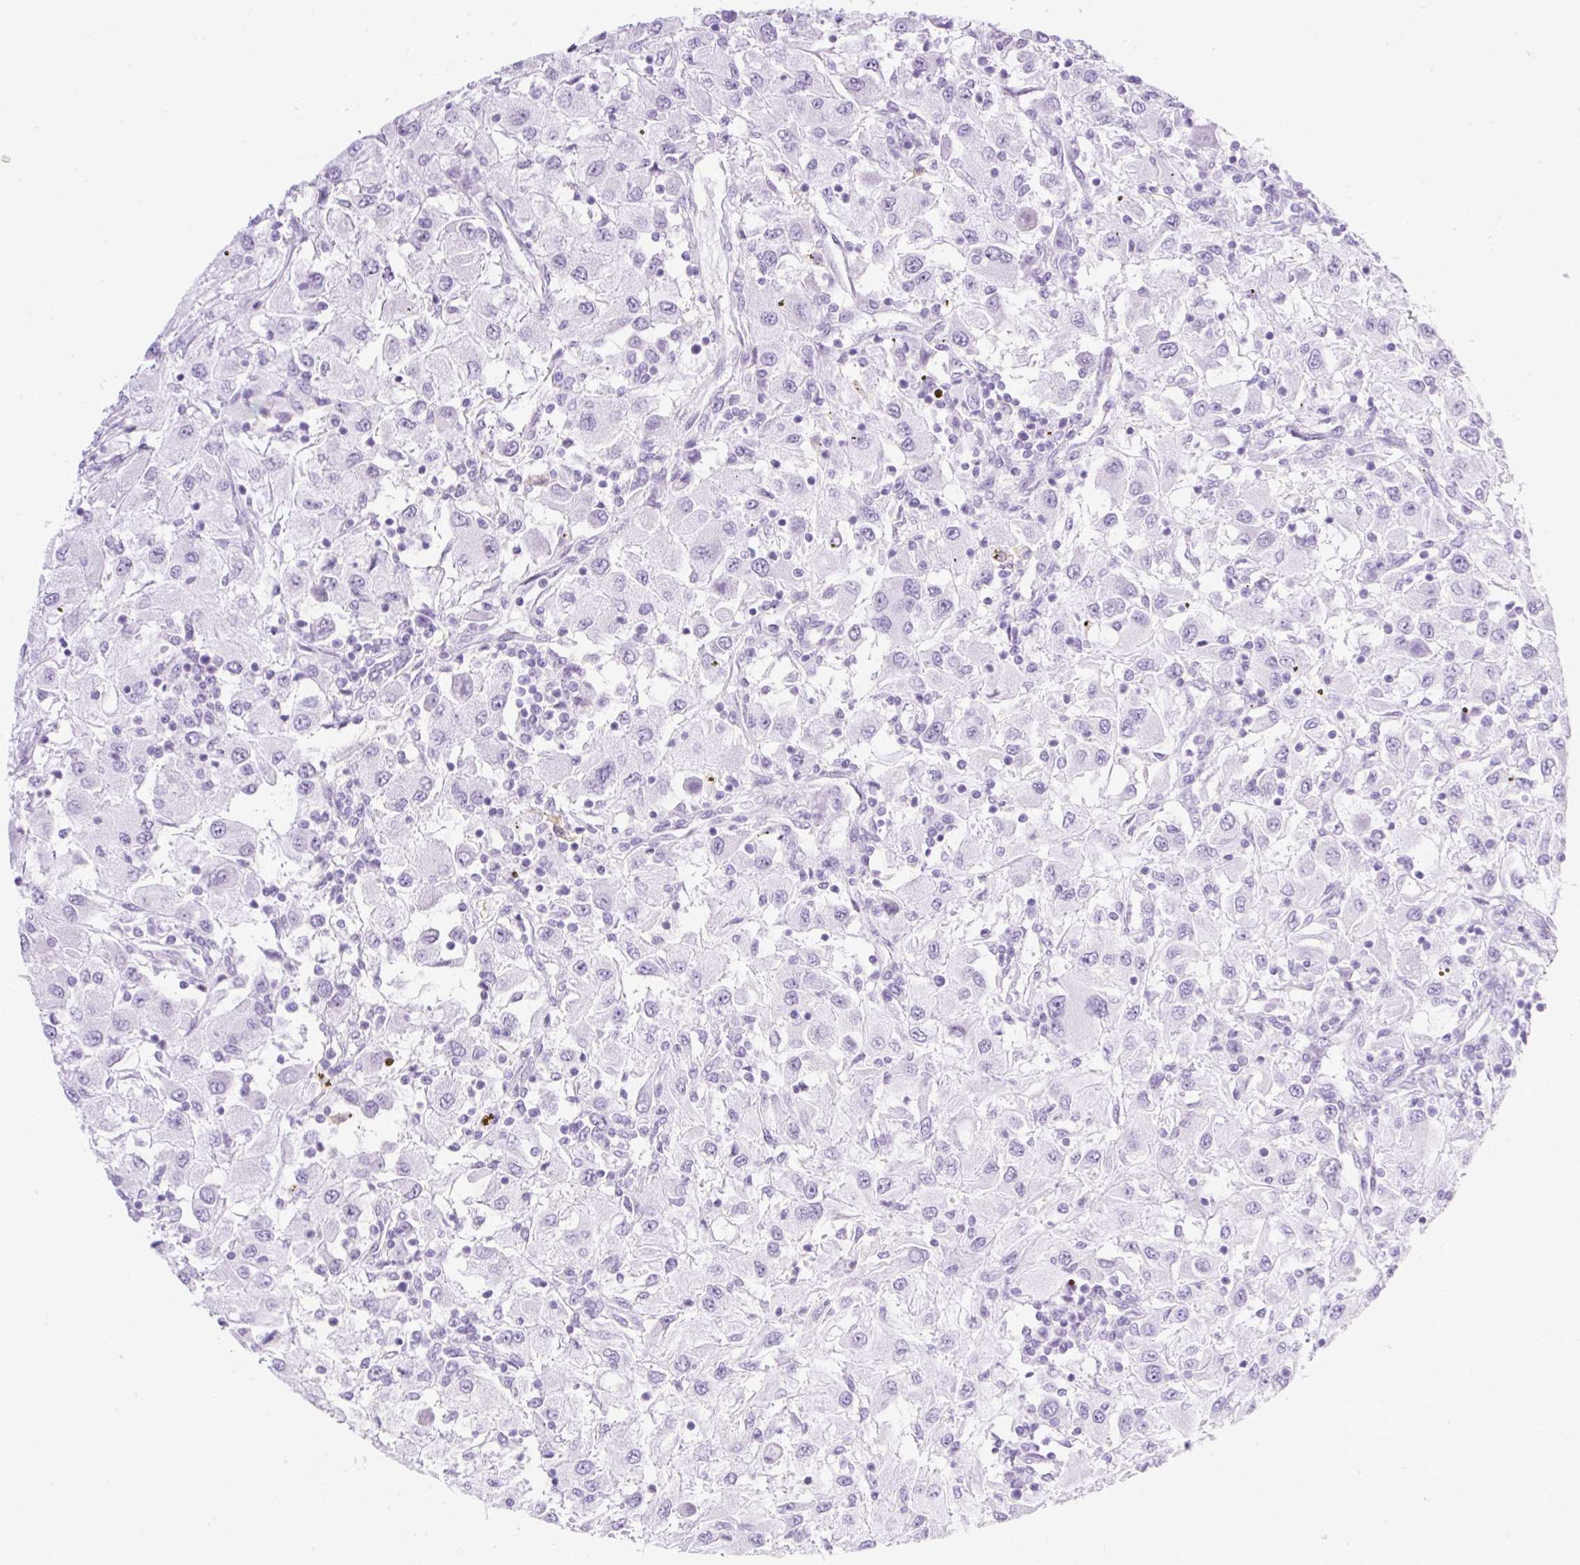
{"staining": {"intensity": "negative", "quantity": "none", "location": "none"}, "tissue": "renal cancer", "cell_type": "Tumor cells", "image_type": "cancer", "snomed": [{"axis": "morphology", "description": "Adenocarcinoma, NOS"}, {"axis": "topography", "description": "Kidney"}], "caption": "This is an IHC photomicrograph of human renal adenocarcinoma. There is no positivity in tumor cells.", "gene": "SPRR4", "patient": {"sex": "female", "age": 67}}